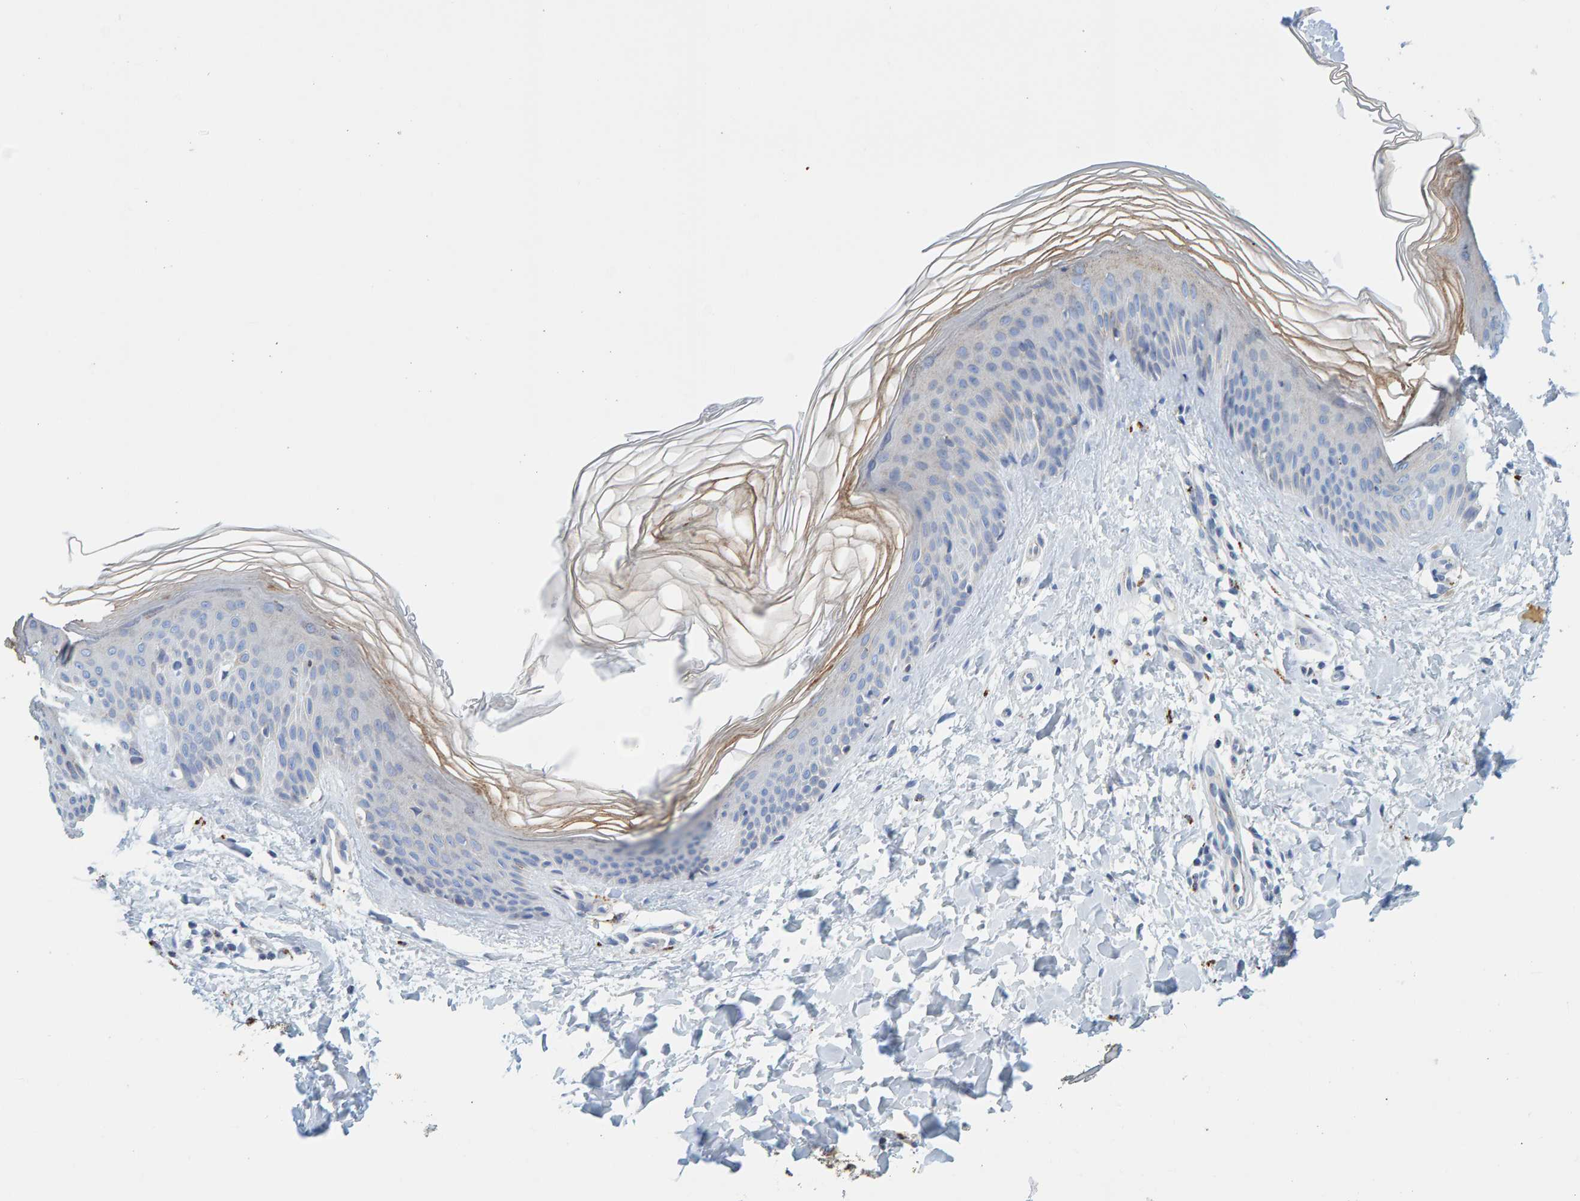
{"staining": {"intensity": "negative", "quantity": "none", "location": "none"}, "tissue": "skin", "cell_type": "Fibroblasts", "image_type": "normal", "snomed": [{"axis": "morphology", "description": "Normal tissue, NOS"}, {"axis": "morphology", "description": "Malignant melanoma, Metastatic site"}, {"axis": "topography", "description": "Skin"}], "caption": "IHC of unremarkable human skin displays no staining in fibroblasts. (Brightfield microscopy of DAB (3,3'-diaminobenzidine) immunohistochemistry (IHC) at high magnification).", "gene": "BIN3", "patient": {"sex": "male", "age": 41}}